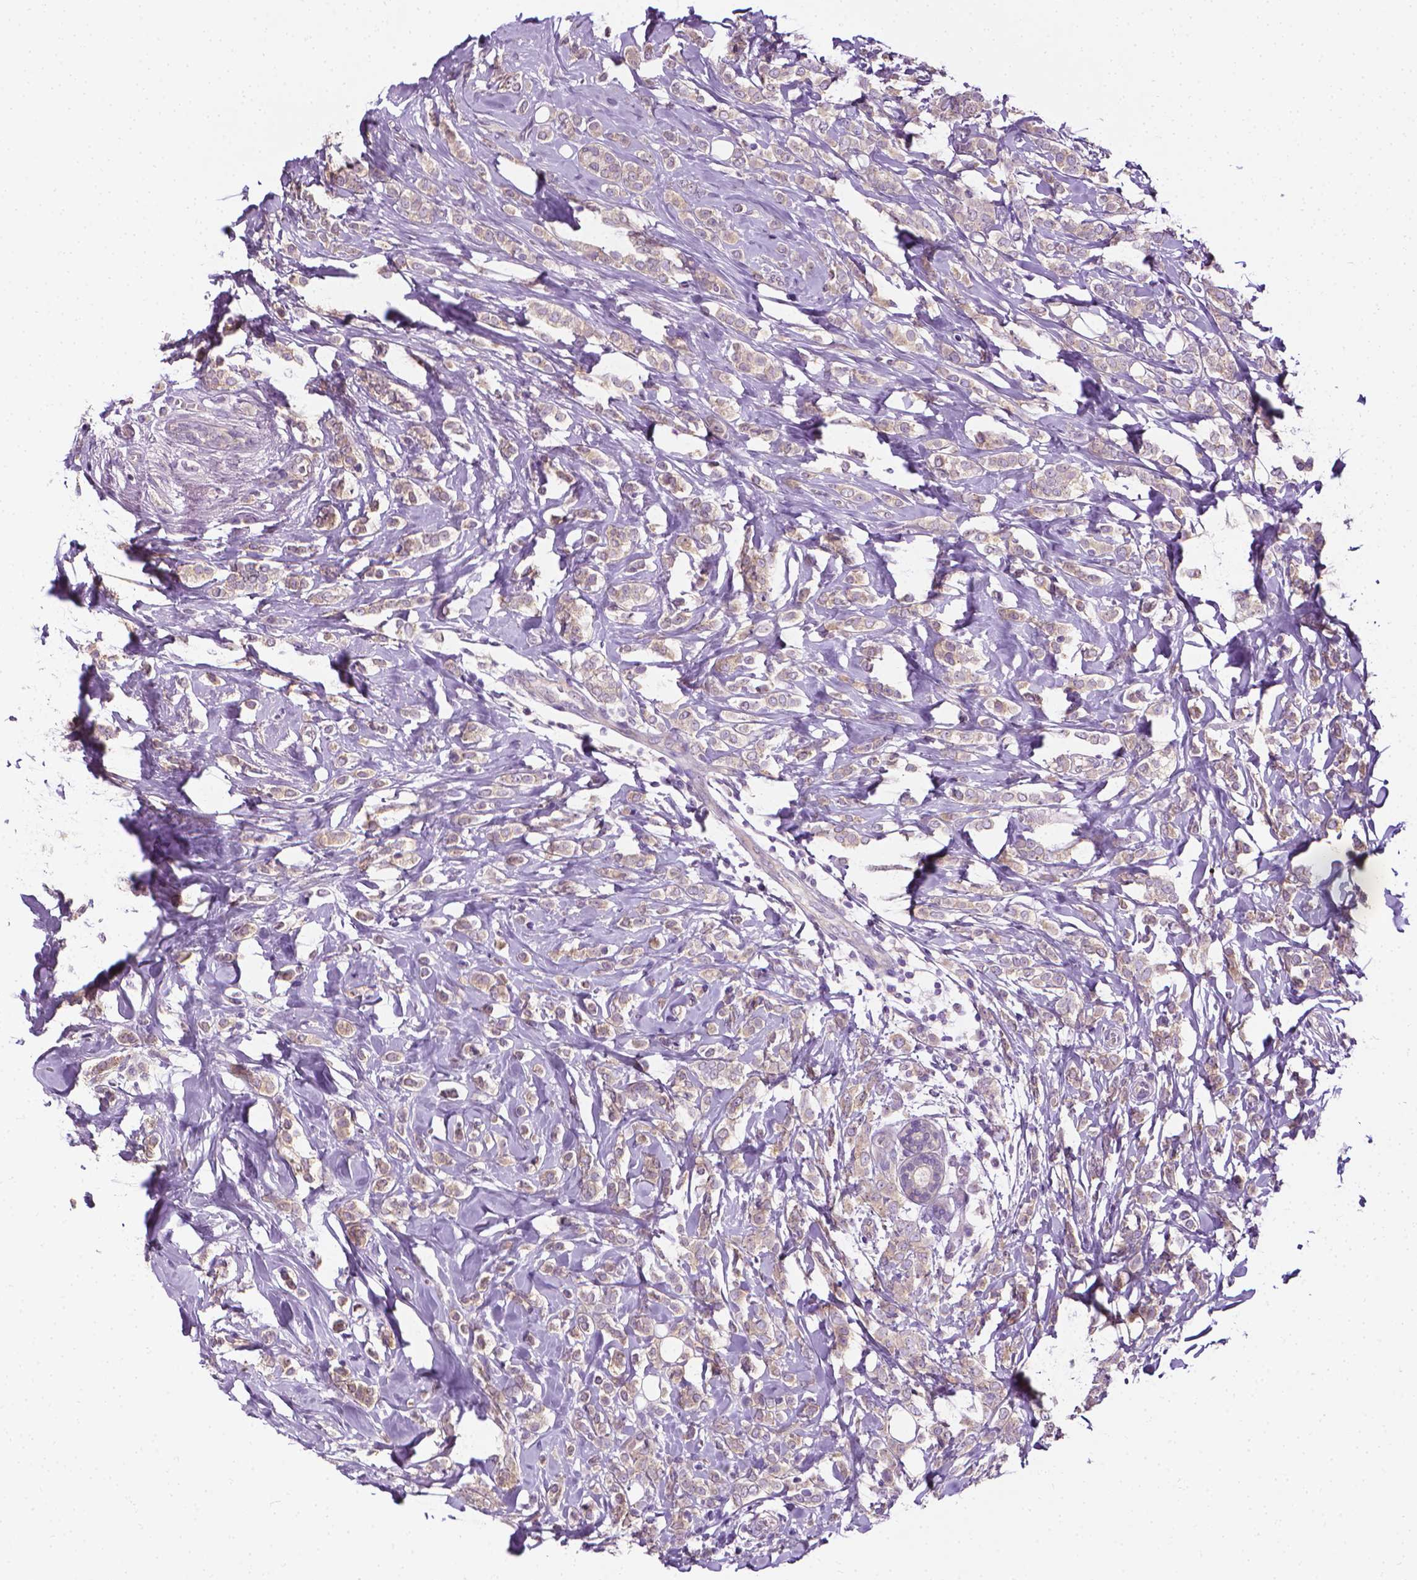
{"staining": {"intensity": "negative", "quantity": "none", "location": "none"}, "tissue": "breast cancer", "cell_type": "Tumor cells", "image_type": "cancer", "snomed": [{"axis": "morphology", "description": "Lobular carcinoma"}, {"axis": "topography", "description": "Breast"}], "caption": "The immunohistochemistry (IHC) image has no significant positivity in tumor cells of breast cancer (lobular carcinoma) tissue. (DAB immunohistochemistry with hematoxylin counter stain).", "gene": "MCOLN3", "patient": {"sex": "female", "age": 49}}